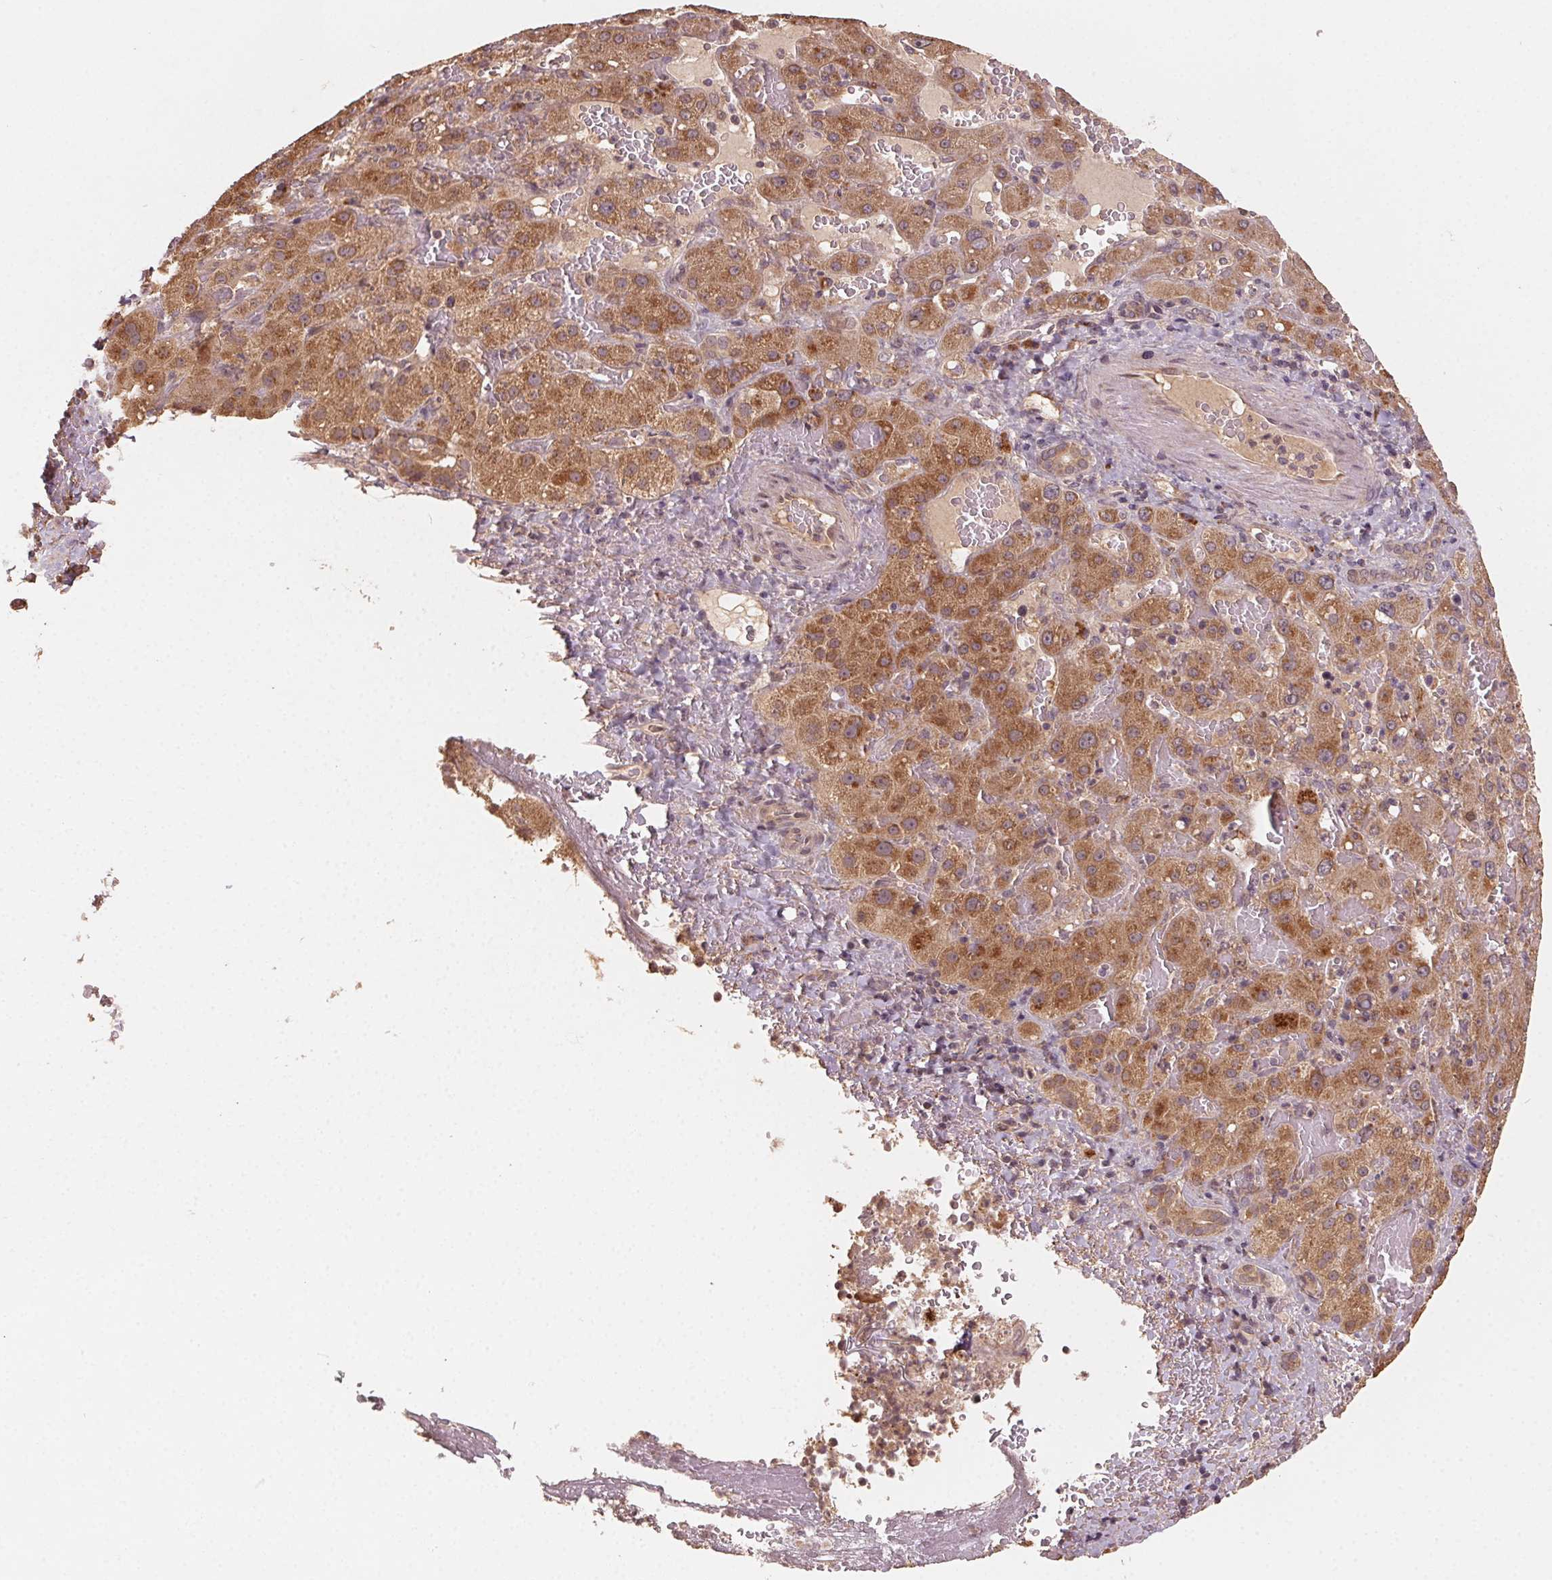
{"staining": {"intensity": "moderate", "quantity": ">75%", "location": "cytoplasmic/membranous"}, "tissue": "liver cancer", "cell_type": "Tumor cells", "image_type": "cancer", "snomed": [{"axis": "morphology", "description": "Carcinoma, Hepatocellular, NOS"}, {"axis": "topography", "description": "Liver"}], "caption": "Immunohistochemistry (IHC) (DAB (3,3'-diaminobenzidine)) staining of liver cancer (hepatocellular carcinoma) reveals moderate cytoplasmic/membranous protein positivity in about >75% of tumor cells. The staining is performed using DAB brown chromogen to label protein expression. The nuclei are counter-stained blue using hematoxylin.", "gene": "WBP2", "patient": {"sex": "female", "age": 73}}